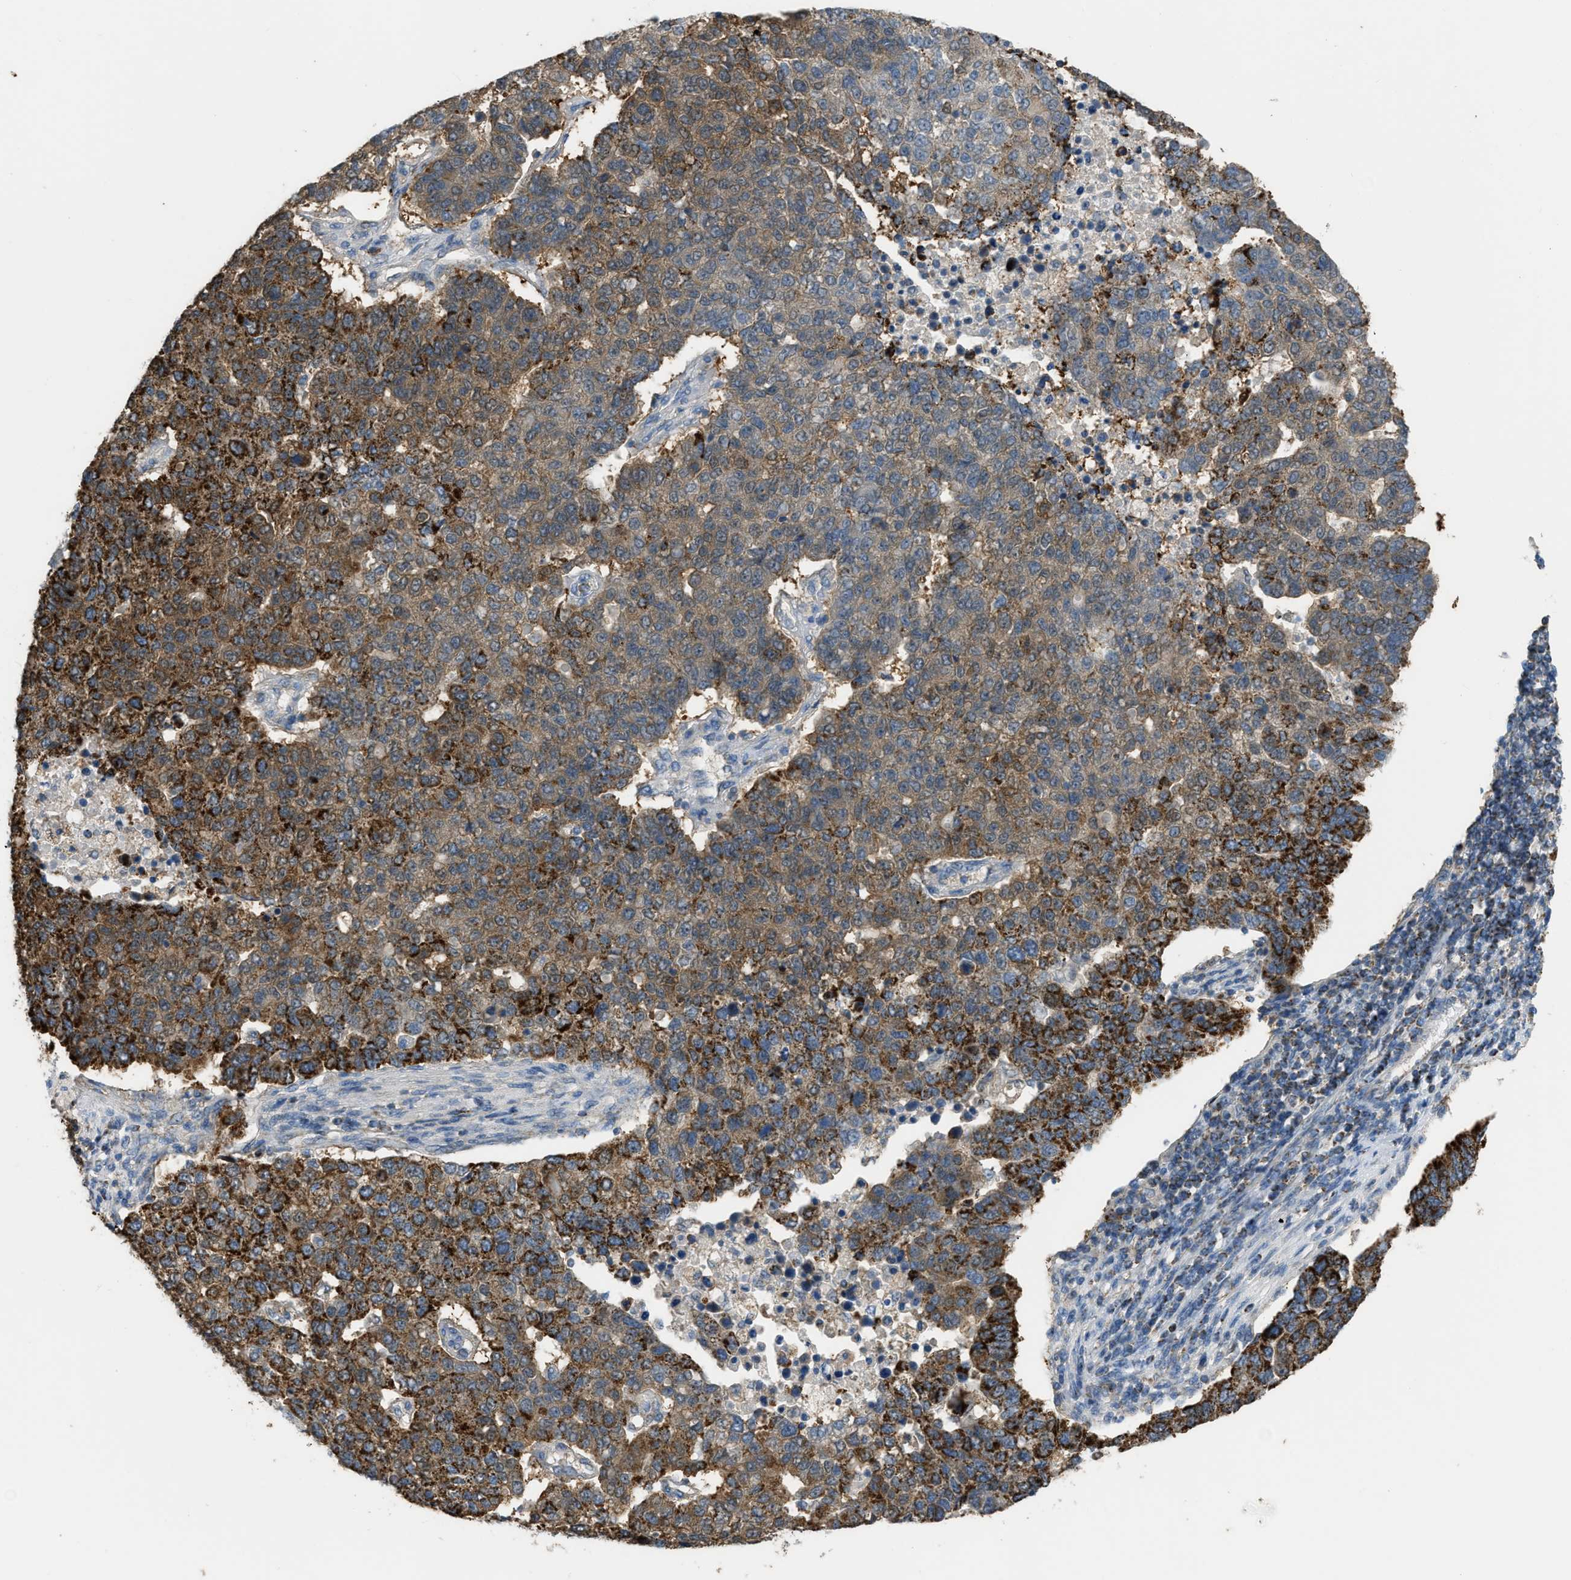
{"staining": {"intensity": "moderate", "quantity": ">75%", "location": "cytoplasmic/membranous"}, "tissue": "pancreatic cancer", "cell_type": "Tumor cells", "image_type": "cancer", "snomed": [{"axis": "morphology", "description": "Adenocarcinoma, NOS"}, {"axis": "topography", "description": "Pancreas"}], "caption": "Protein expression analysis of human pancreatic adenocarcinoma reveals moderate cytoplasmic/membranous expression in about >75% of tumor cells.", "gene": "ETFB", "patient": {"sex": "female", "age": 61}}